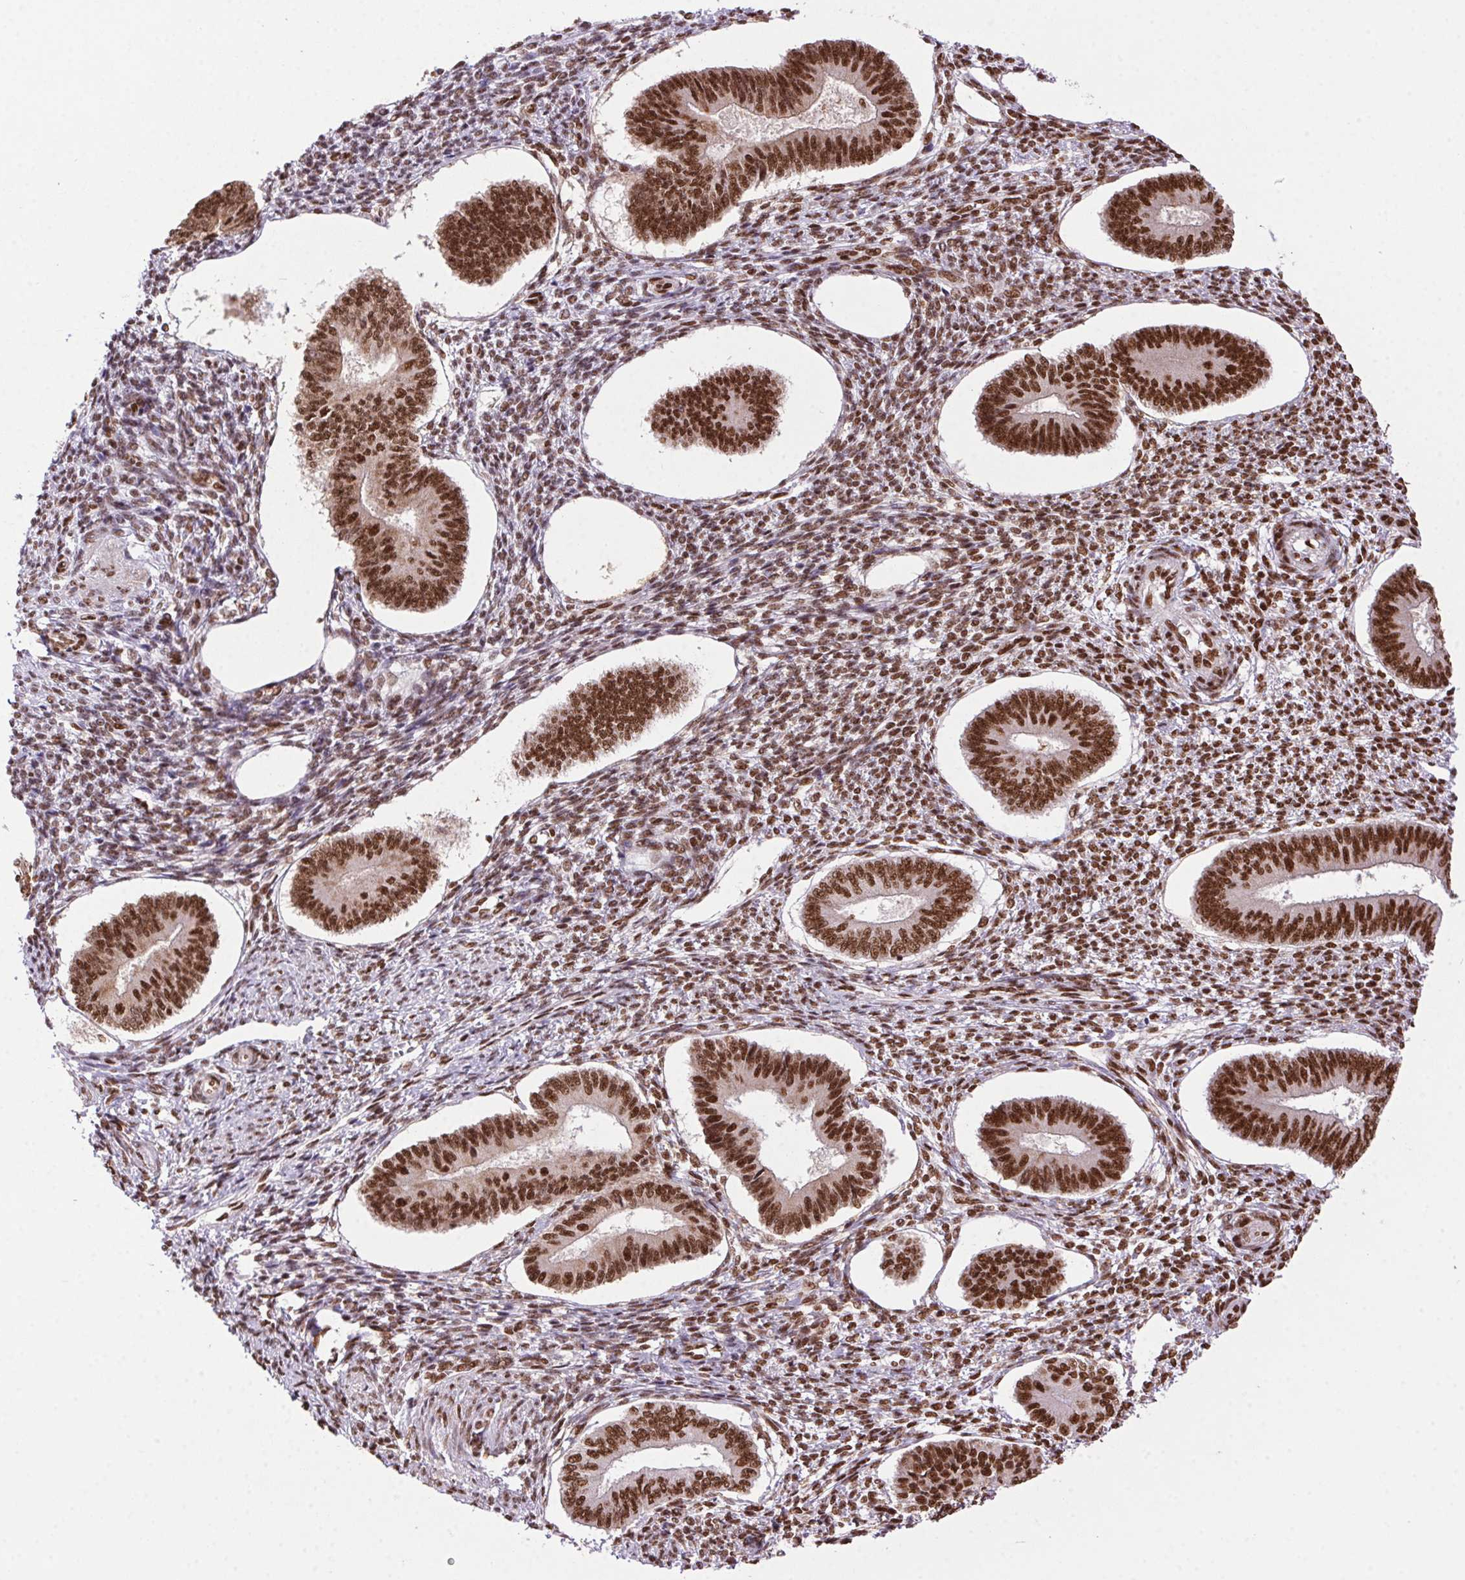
{"staining": {"intensity": "strong", "quantity": "25%-75%", "location": "nuclear"}, "tissue": "endometrium", "cell_type": "Cells in endometrial stroma", "image_type": "normal", "snomed": [{"axis": "morphology", "description": "Normal tissue, NOS"}, {"axis": "topography", "description": "Endometrium"}], "caption": "Immunohistochemical staining of unremarkable human endometrium displays 25%-75% levels of strong nuclear protein expression in approximately 25%-75% of cells in endometrial stroma. (DAB IHC, brown staining for protein, blue staining for nuclei).", "gene": "ZNF207", "patient": {"sex": "female", "age": 42}}